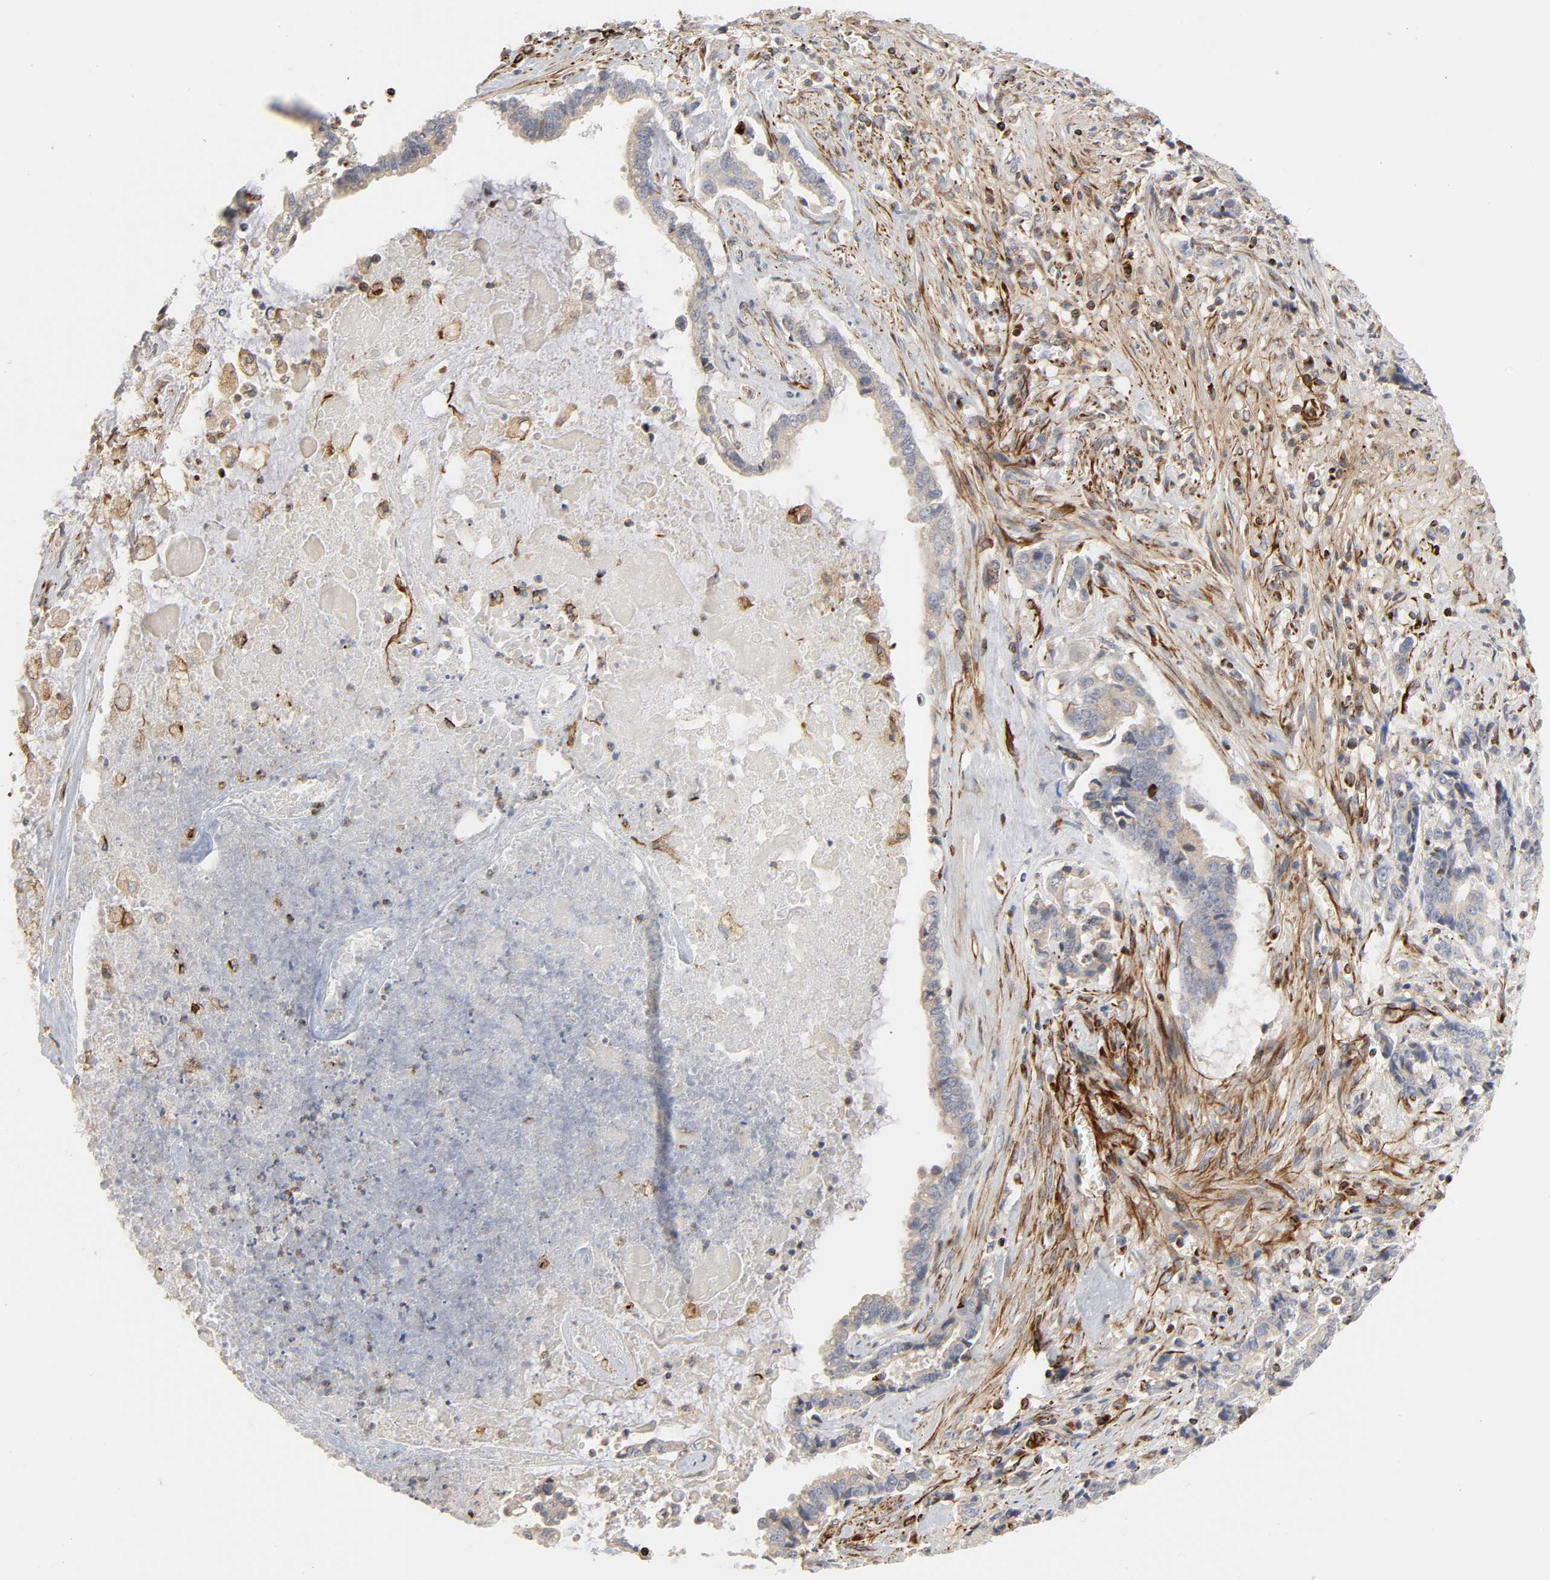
{"staining": {"intensity": "moderate", "quantity": ">75%", "location": "cytoplasmic/membranous"}, "tissue": "liver cancer", "cell_type": "Tumor cells", "image_type": "cancer", "snomed": [{"axis": "morphology", "description": "Cholangiocarcinoma"}, {"axis": "topography", "description": "Liver"}], "caption": "Immunohistochemistry (IHC) image of neoplastic tissue: liver cholangiocarcinoma stained using IHC exhibits medium levels of moderate protein expression localized specifically in the cytoplasmic/membranous of tumor cells, appearing as a cytoplasmic/membranous brown color.", "gene": "FAM118A", "patient": {"sex": "male", "age": 57}}